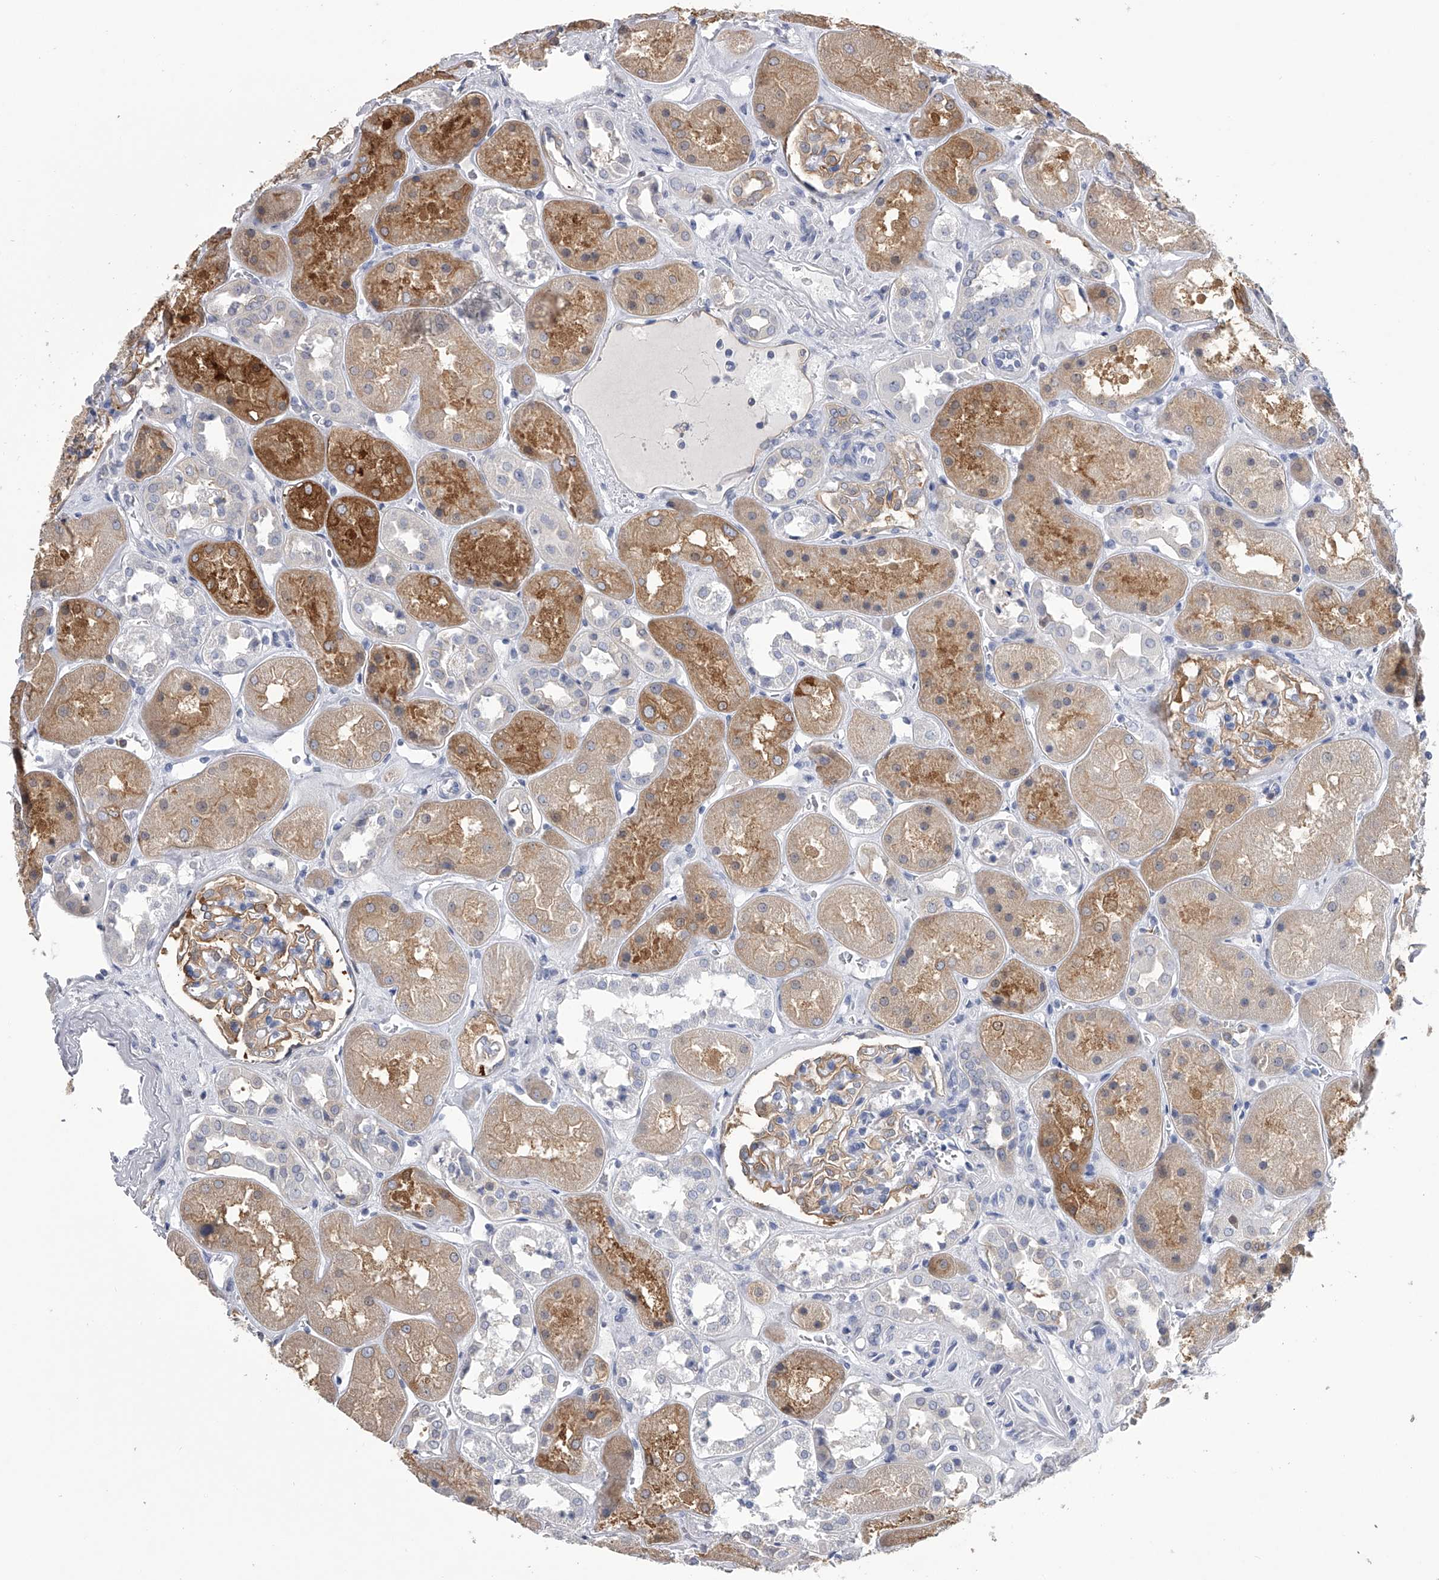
{"staining": {"intensity": "weak", "quantity": ">75%", "location": "cytoplasmic/membranous"}, "tissue": "kidney", "cell_type": "Cells in glomeruli", "image_type": "normal", "snomed": [{"axis": "morphology", "description": "Normal tissue, NOS"}, {"axis": "topography", "description": "Kidney"}], "caption": "DAB immunohistochemical staining of unremarkable human kidney exhibits weak cytoplasmic/membranous protein expression in approximately >75% of cells in glomeruli.", "gene": "TASP1", "patient": {"sex": "male", "age": 70}}